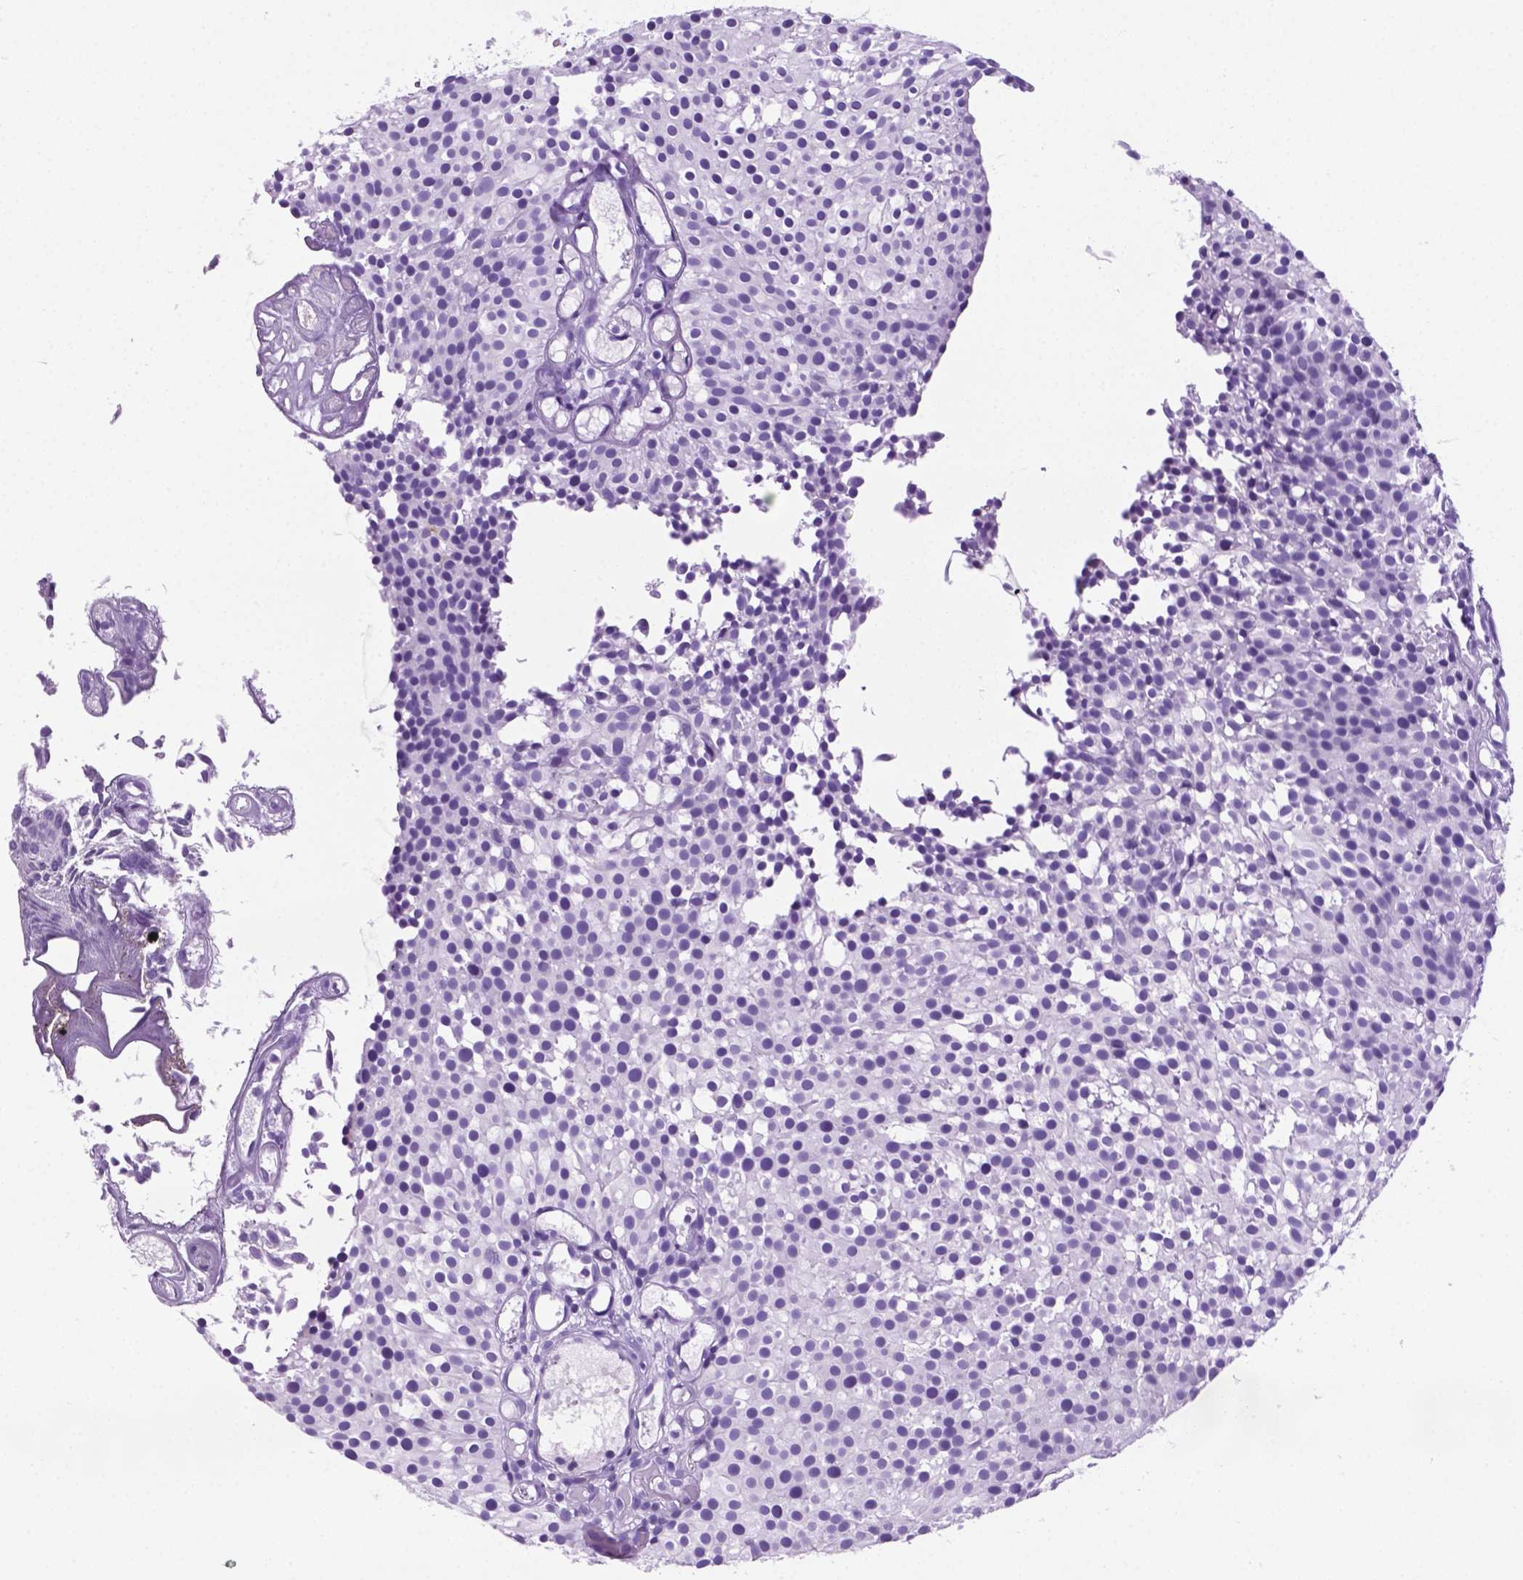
{"staining": {"intensity": "negative", "quantity": "none", "location": "none"}, "tissue": "urothelial cancer", "cell_type": "Tumor cells", "image_type": "cancer", "snomed": [{"axis": "morphology", "description": "Urothelial carcinoma, Low grade"}, {"axis": "topography", "description": "Urinary bladder"}], "caption": "High power microscopy photomicrograph of an immunohistochemistry image of urothelial carcinoma (low-grade), revealing no significant staining in tumor cells.", "gene": "C17orf107", "patient": {"sex": "male", "age": 63}}